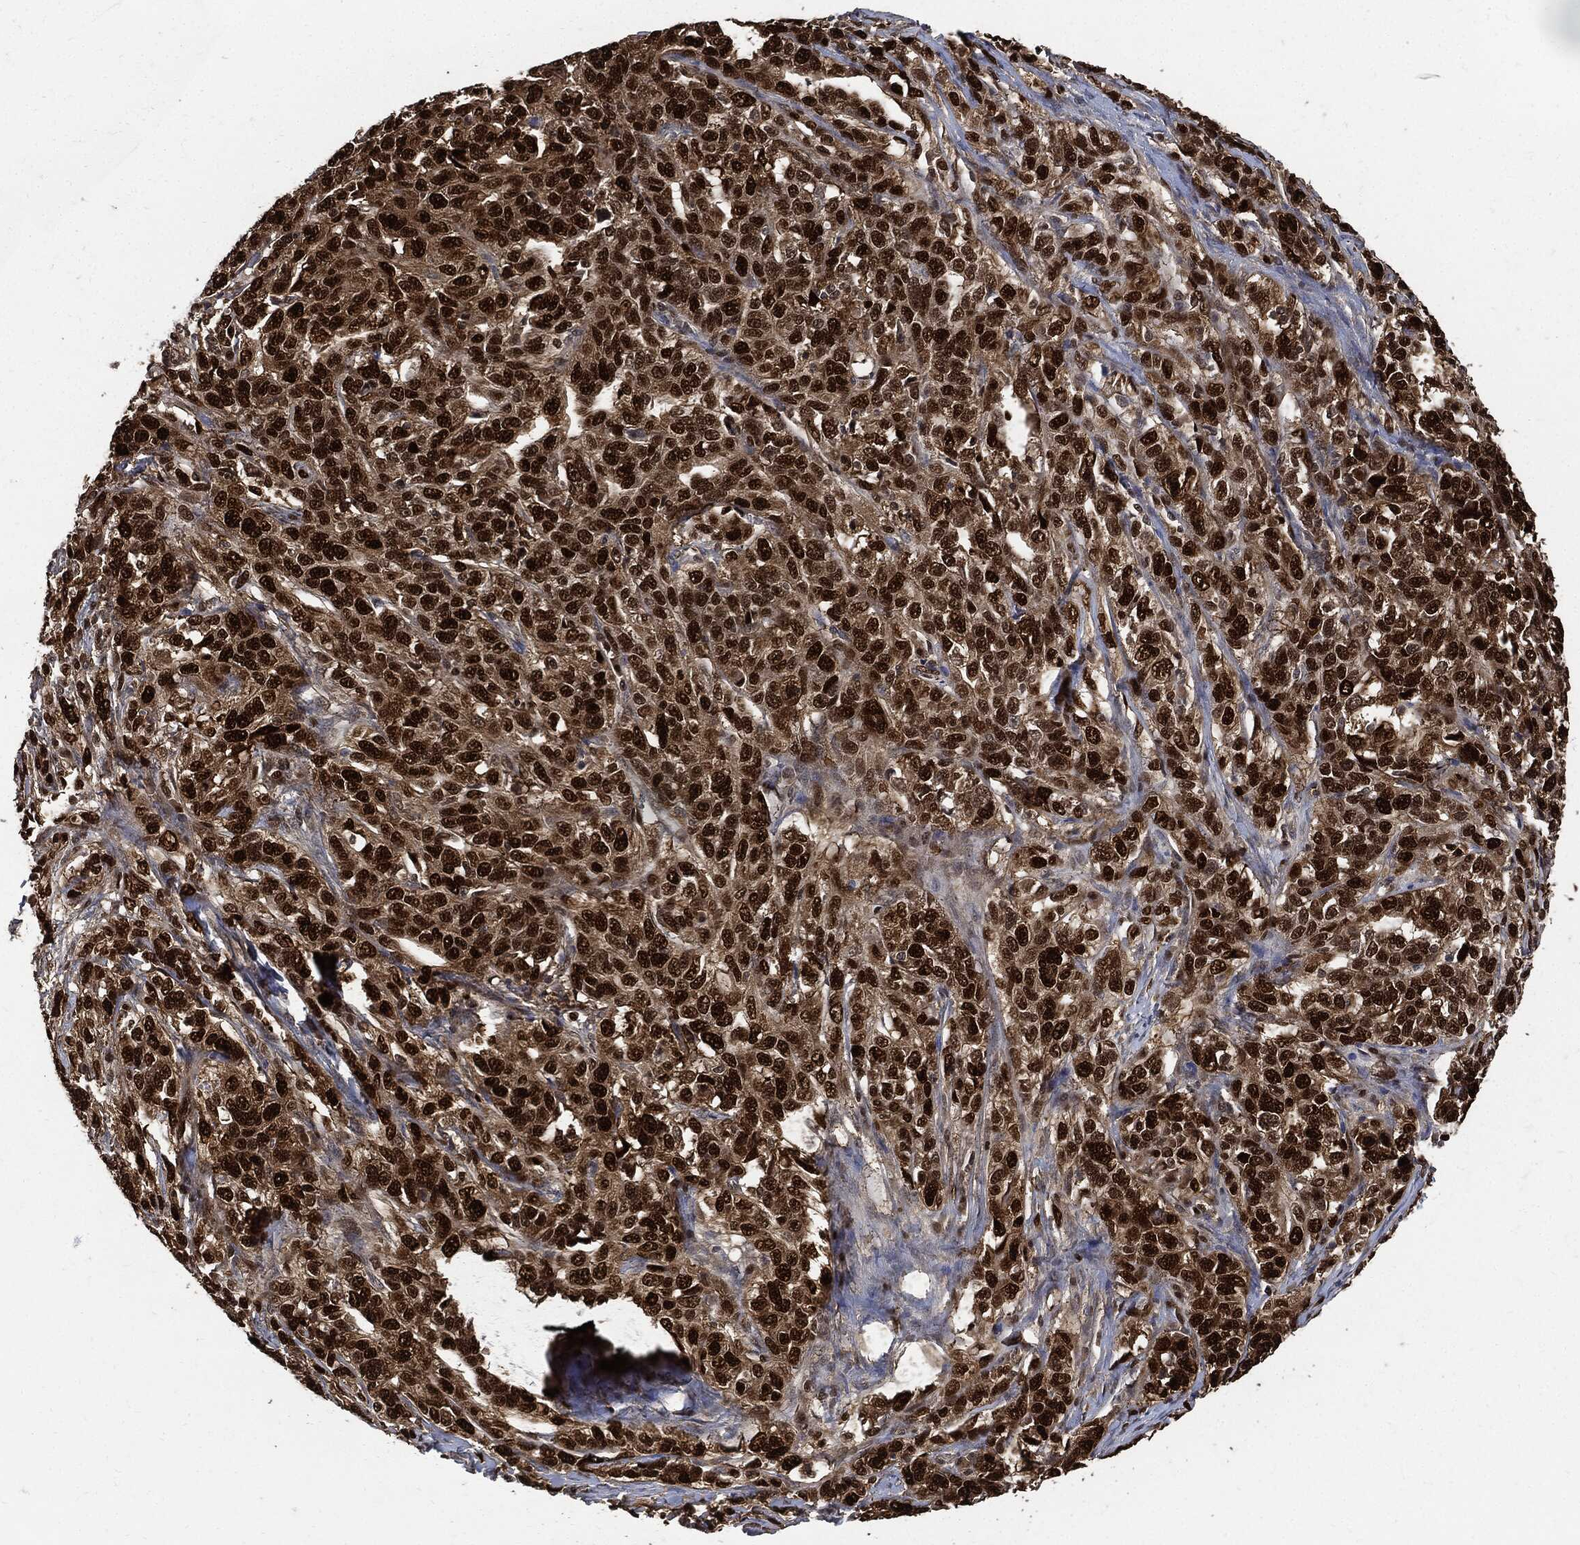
{"staining": {"intensity": "strong", "quantity": ">75%", "location": "nuclear"}, "tissue": "ovarian cancer", "cell_type": "Tumor cells", "image_type": "cancer", "snomed": [{"axis": "morphology", "description": "Cystadenocarcinoma, serous, NOS"}, {"axis": "topography", "description": "Ovary"}], "caption": "The histopathology image shows staining of serous cystadenocarcinoma (ovarian), revealing strong nuclear protein expression (brown color) within tumor cells.", "gene": "PCNA", "patient": {"sex": "female", "age": 71}}